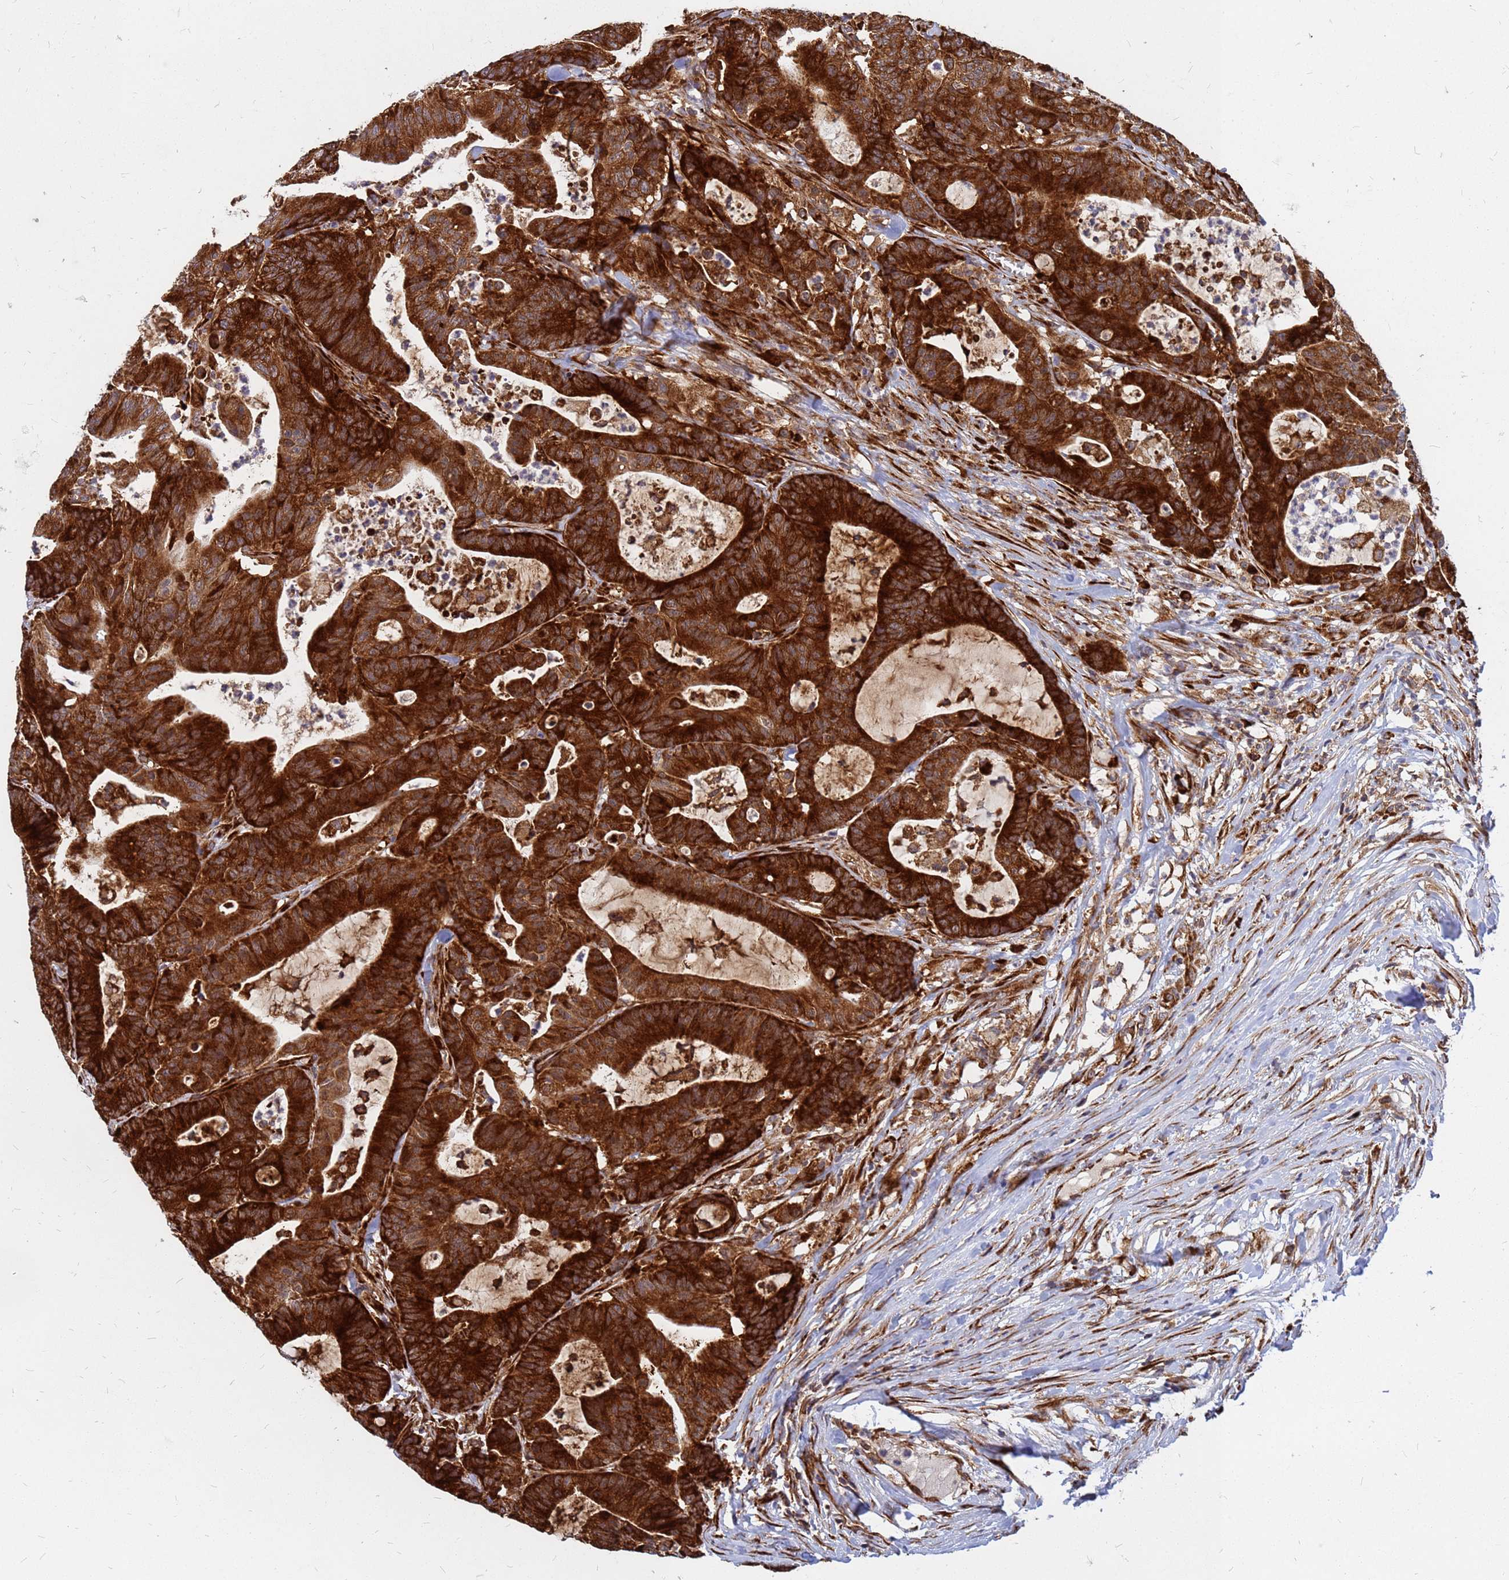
{"staining": {"intensity": "strong", "quantity": ">75%", "location": "cytoplasmic/membranous"}, "tissue": "colorectal cancer", "cell_type": "Tumor cells", "image_type": "cancer", "snomed": [{"axis": "morphology", "description": "Adenocarcinoma, NOS"}, {"axis": "topography", "description": "Colon"}], "caption": "A high amount of strong cytoplasmic/membranous staining is appreciated in about >75% of tumor cells in colorectal adenocarcinoma tissue. The staining was performed using DAB to visualize the protein expression in brown, while the nuclei were stained in blue with hematoxylin (Magnification: 20x).", "gene": "RPL8", "patient": {"sex": "female", "age": 84}}